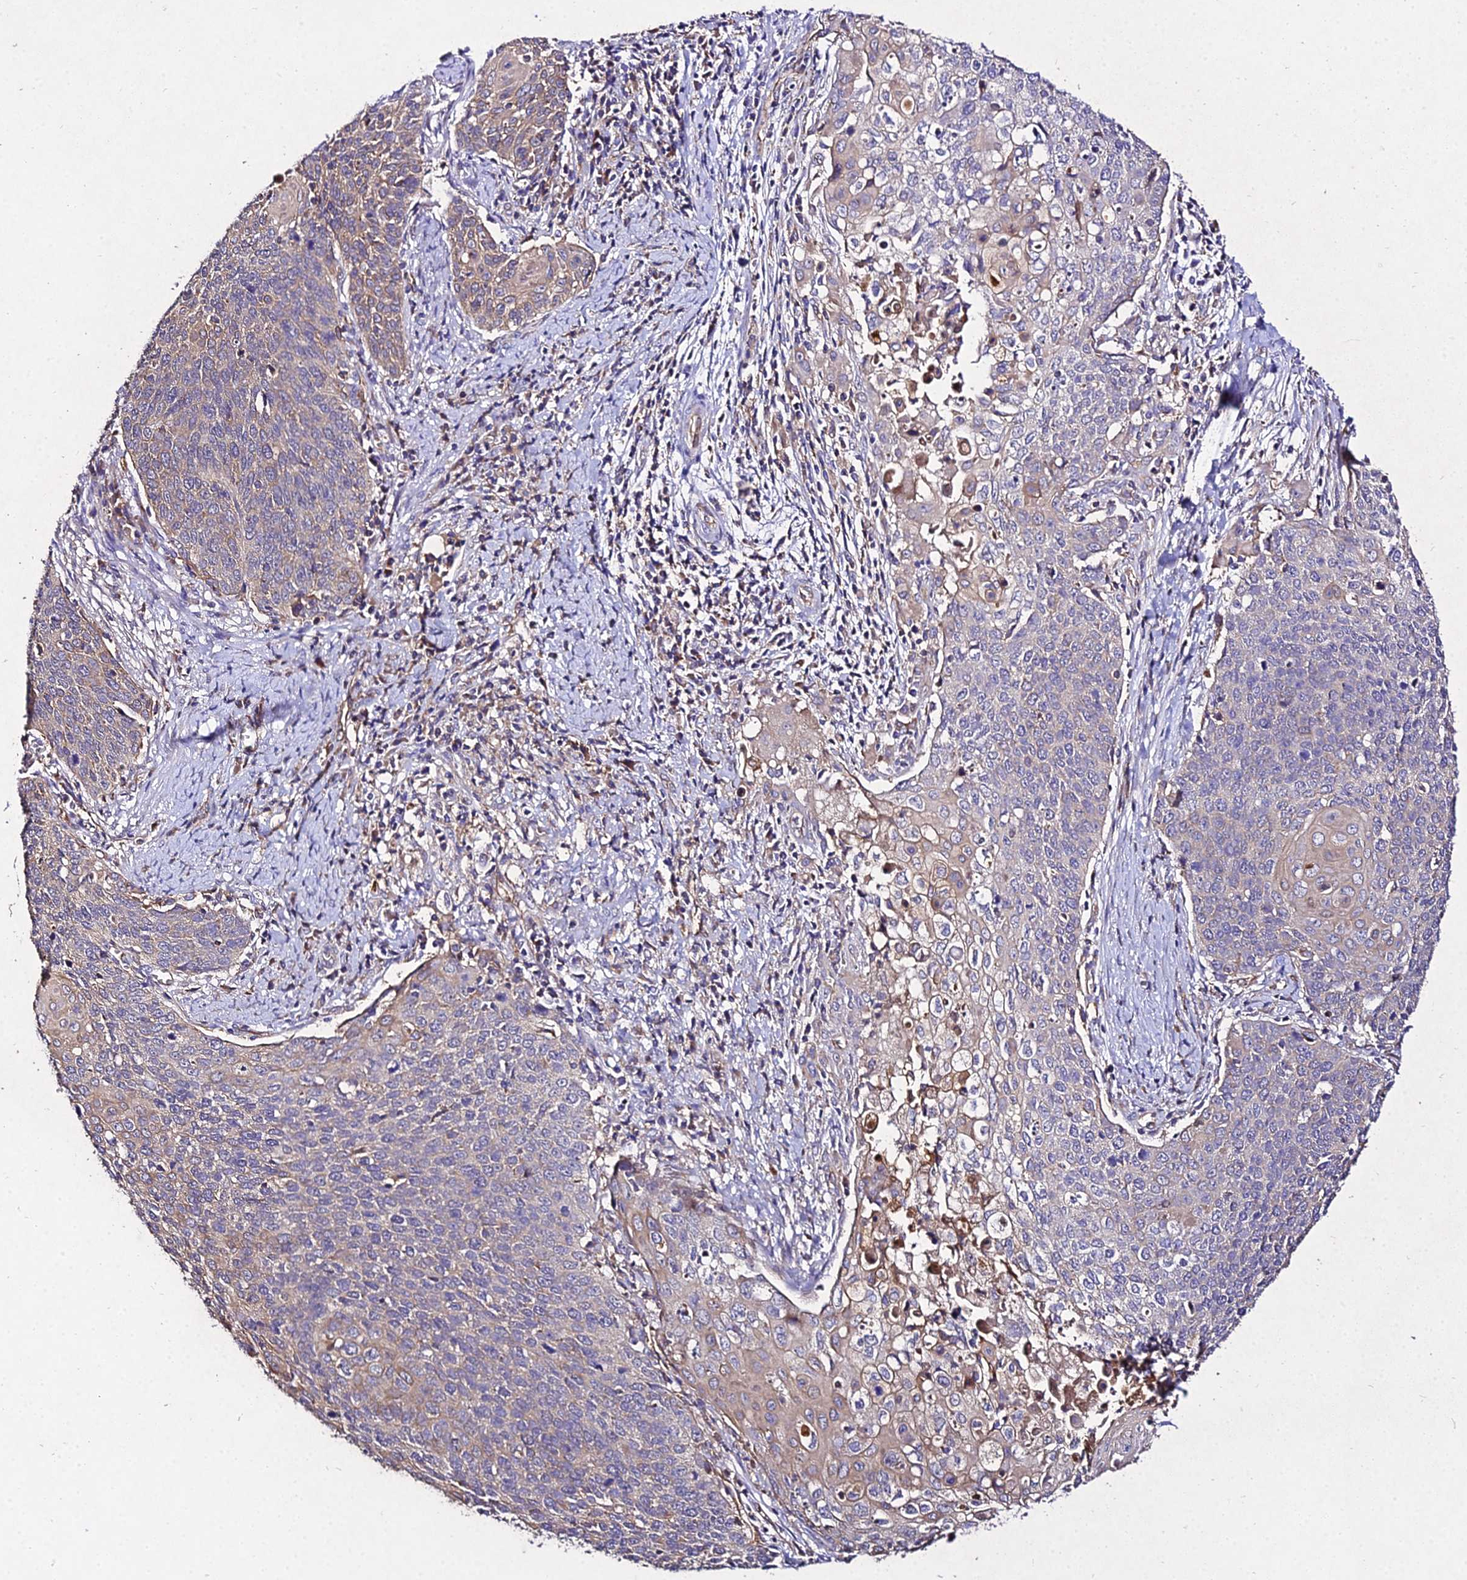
{"staining": {"intensity": "weak", "quantity": "25%-75%", "location": "cytoplasmic/membranous"}, "tissue": "cervical cancer", "cell_type": "Tumor cells", "image_type": "cancer", "snomed": [{"axis": "morphology", "description": "Squamous cell carcinoma, NOS"}, {"axis": "topography", "description": "Cervix"}], "caption": "Weak cytoplasmic/membranous staining is present in about 25%-75% of tumor cells in cervical cancer.", "gene": "AP3M2", "patient": {"sex": "female", "age": 39}}